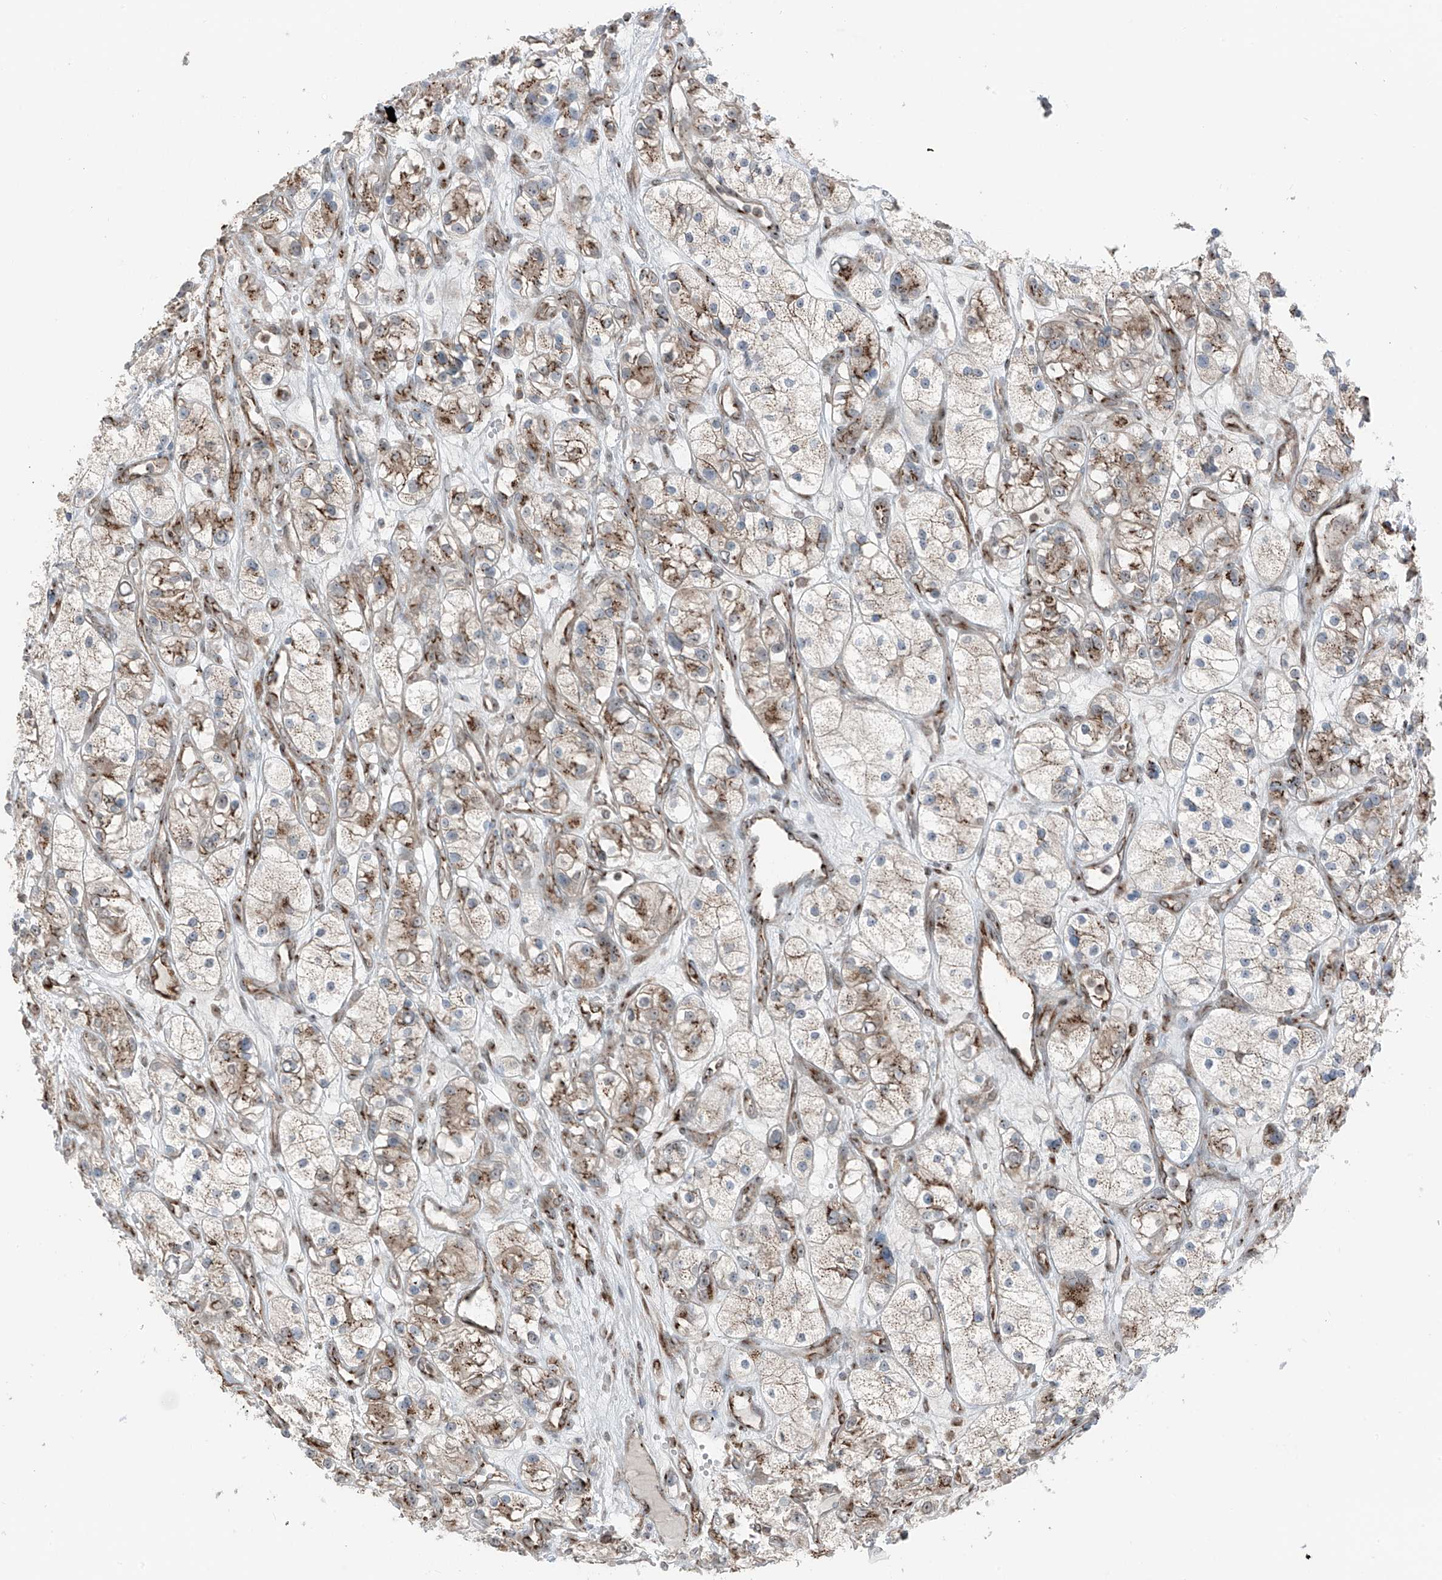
{"staining": {"intensity": "moderate", "quantity": "25%-75%", "location": "cytoplasmic/membranous"}, "tissue": "renal cancer", "cell_type": "Tumor cells", "image_type": "cancer", "snomed": [{"axis": "morphology", "description": "Adenocarcinoma, NOS"}, {"axis": "topography", "description": "Kidney"}], "caption": "Human renal cancer stained for a protein (brown) reveals moderate cytoplasmic/membranous positive staining in approximately 25%-75% of tumor cells.", "gene": "ERLEC1", "patient": {"sex": "female", "age": 57}}